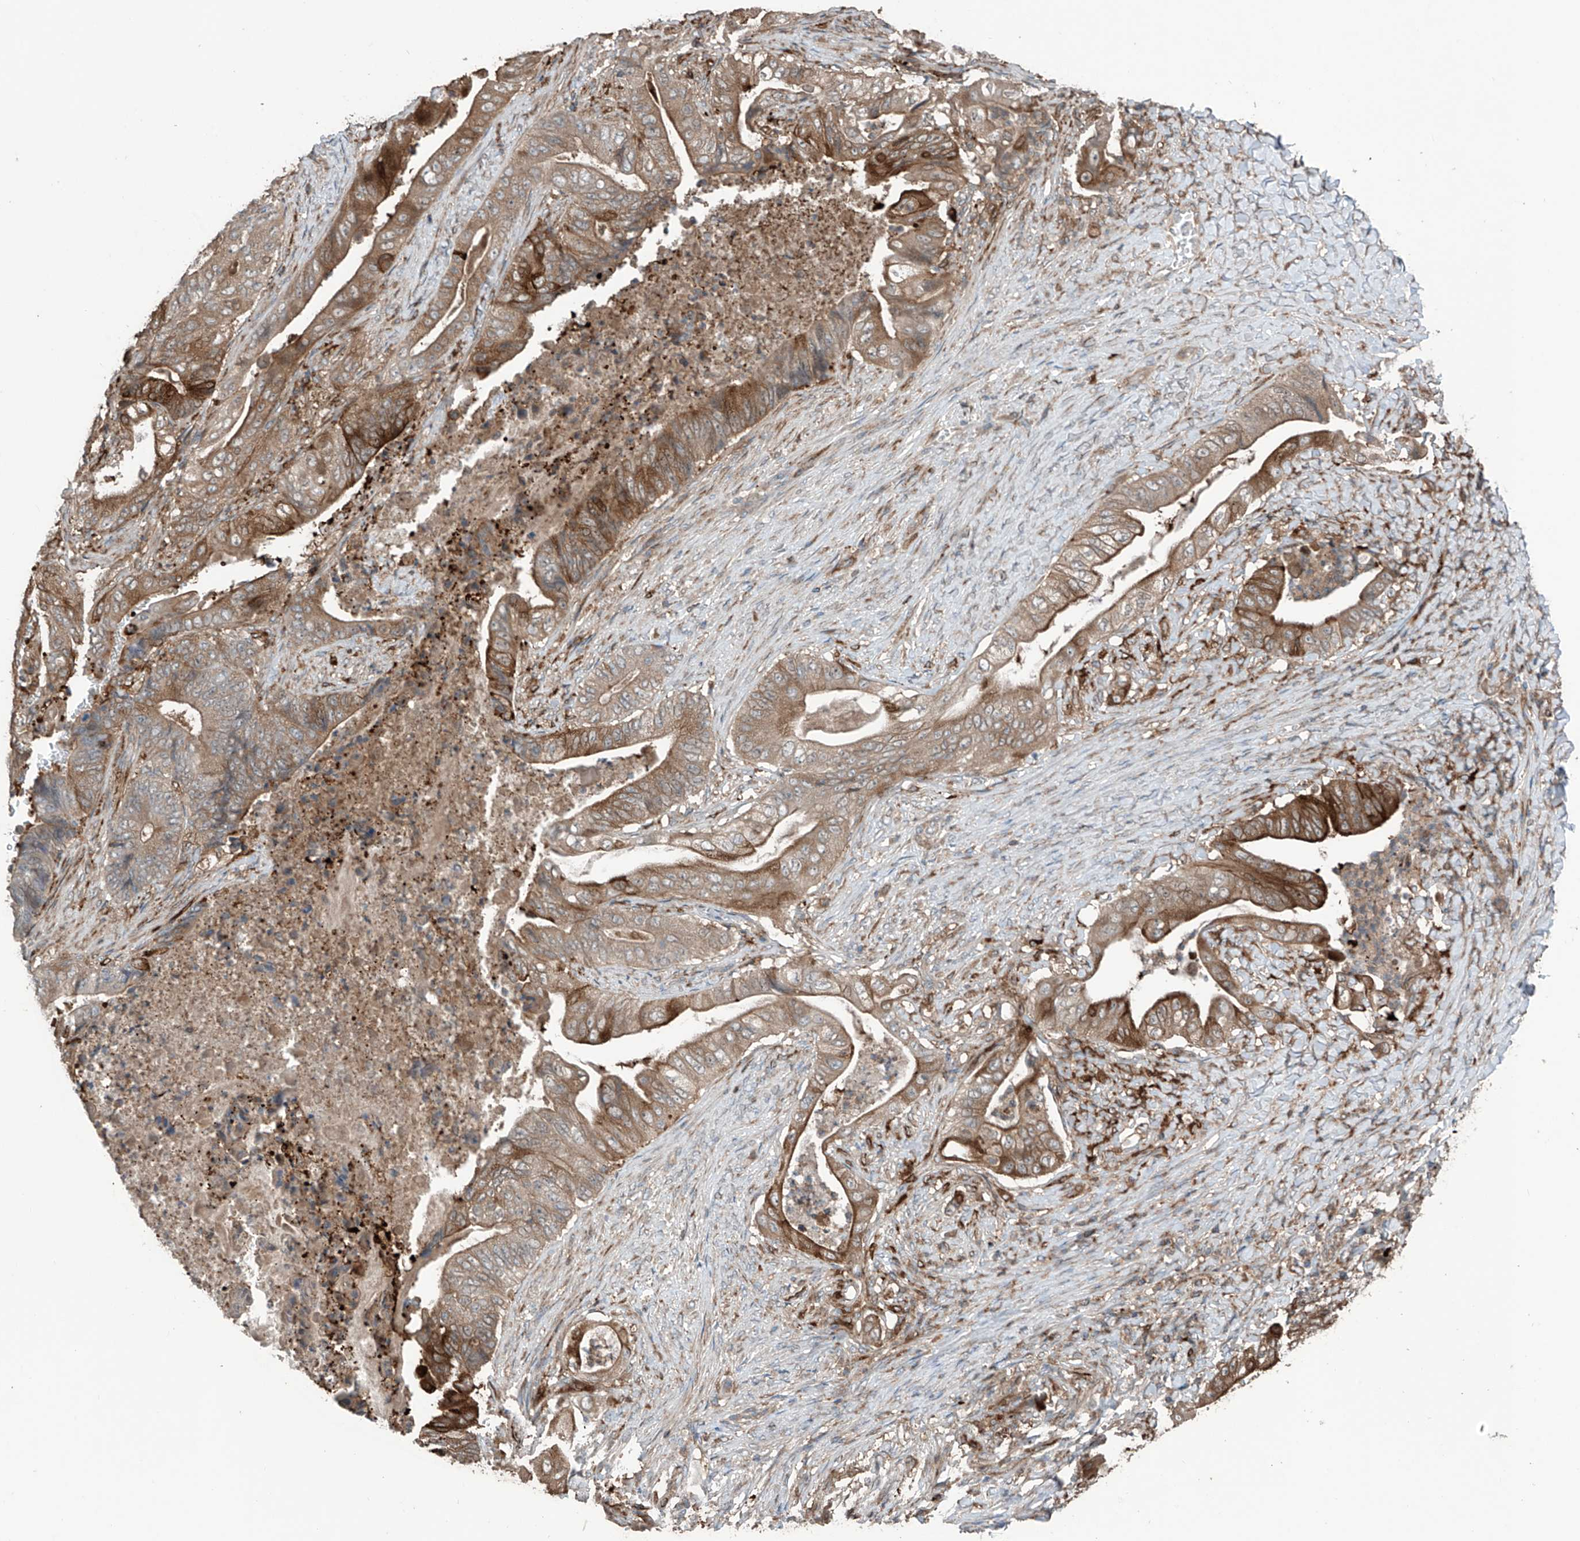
{"staining": {"intensity": "strong", "quantity": ">75%", "location": "cytoplasmic/membranous"}, "tissue": "stomach cancer", "cell_type": "Tumor cells", "image_type": "cancer", "snomed": [{"axis": "morphology", "description": "Adenocarcinoma, NOS"}, {"axis": "topography", "description": "Stomach"}], "caption": "Human stomach cancer (adenocarcinoma) stained with a brown dye reveals strong cytoplasmic/membranous positive expression in about >75% of tumor cells.", "gene": "SAMD3", "patient": {"sex": "female", "age": 73}}